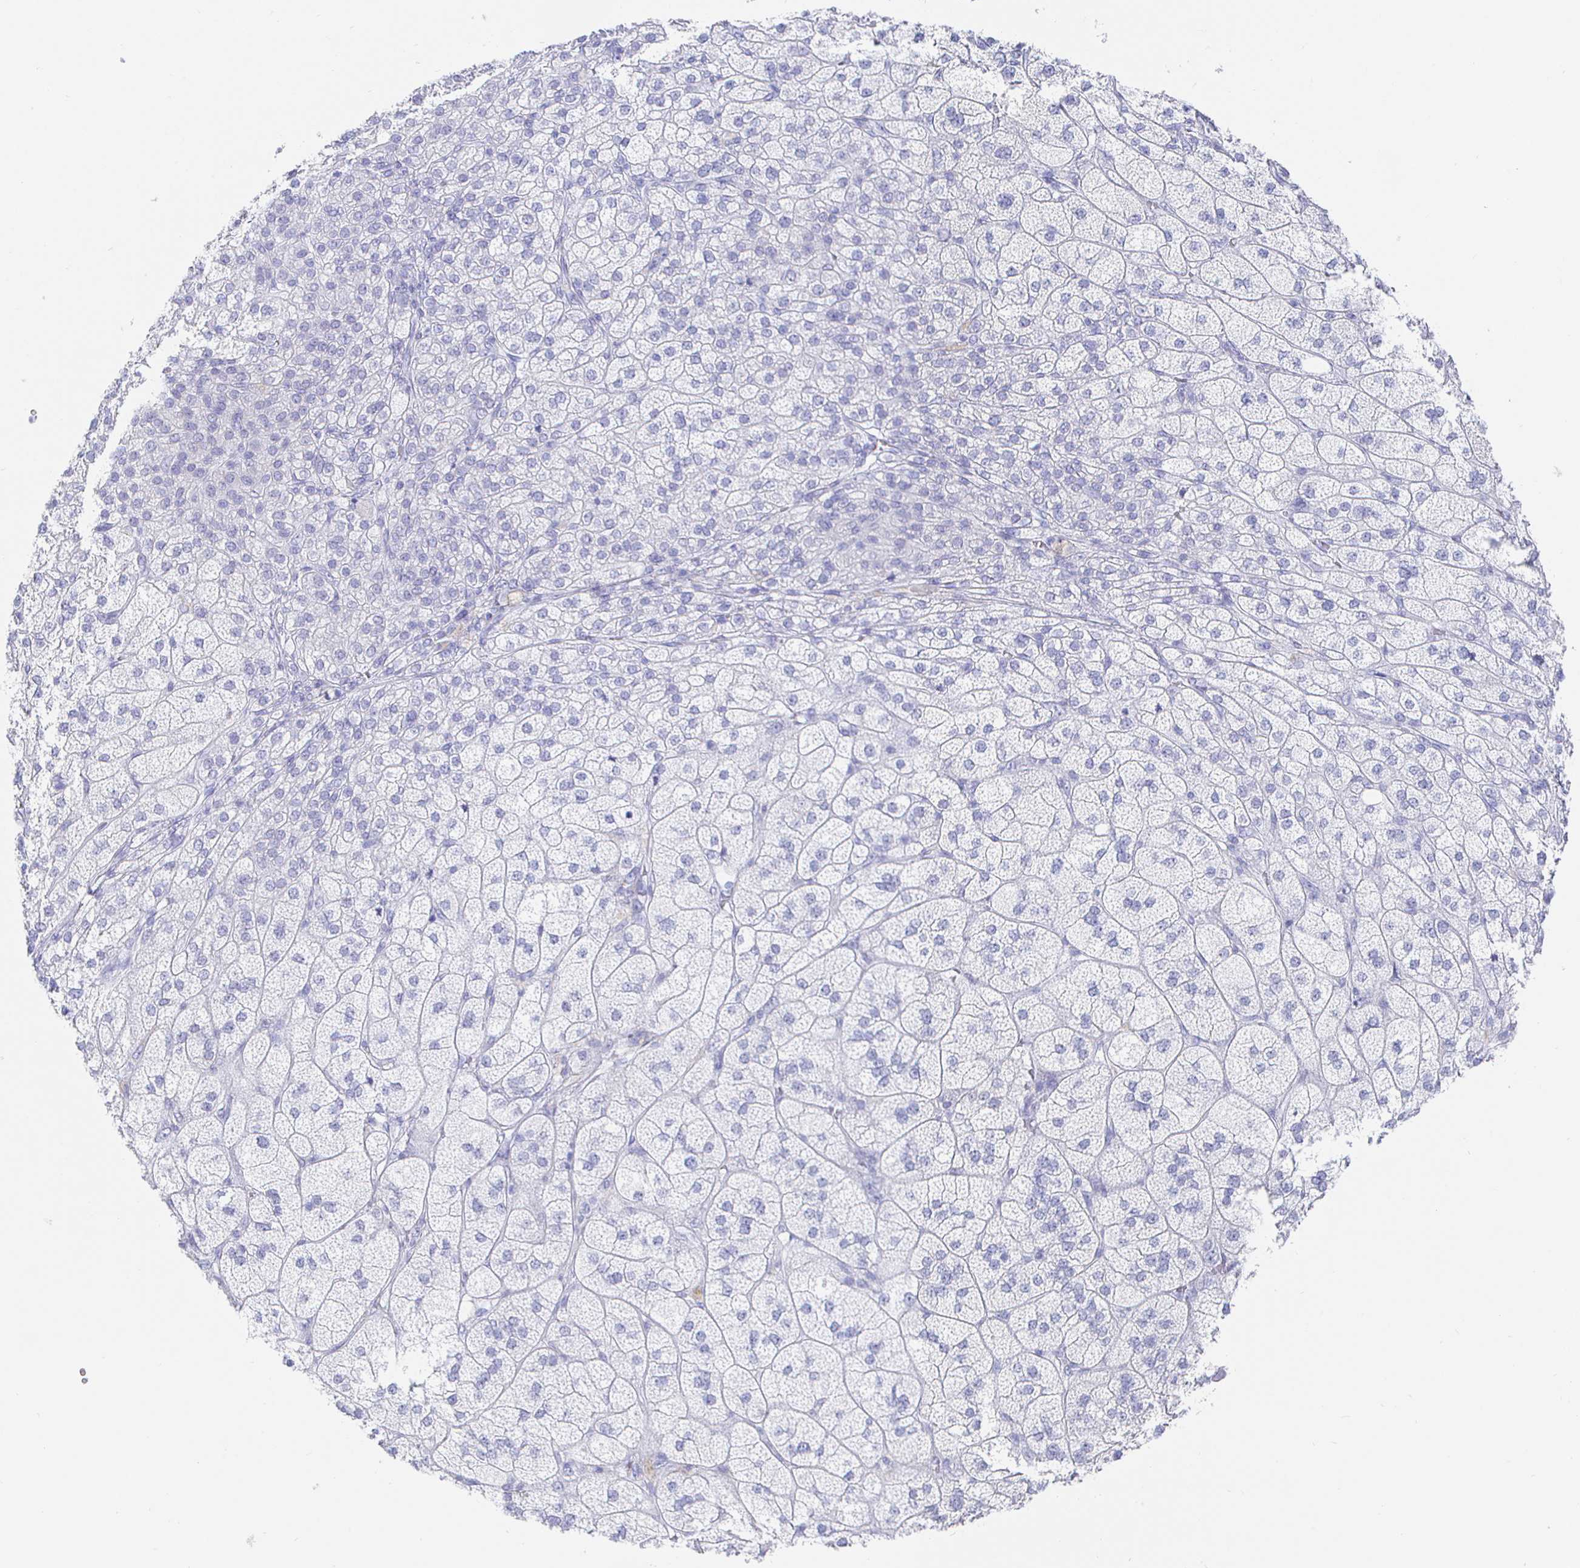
{"staining": {"intensity": "negative", "quantity": "none", "location": "none"}, "tissue": "adrenal gland", "cell_type": "Glandular cells", "image_type": "normal", "snomed": [{"axis": "morphology", "description": "Normal tissue, NOS"}, {"axis": "topography", "description": "Adrenal gland"}], "caption": "Immunohistochemical staining of normal adrenal gland reveals no significant staining in glandular cells. The staining is performed using DAB brown chromogen with nuclei counter-stained in using hematoxylin.", "gene": "CLCA1", "patient": {"sex": "female", "age": 60}}